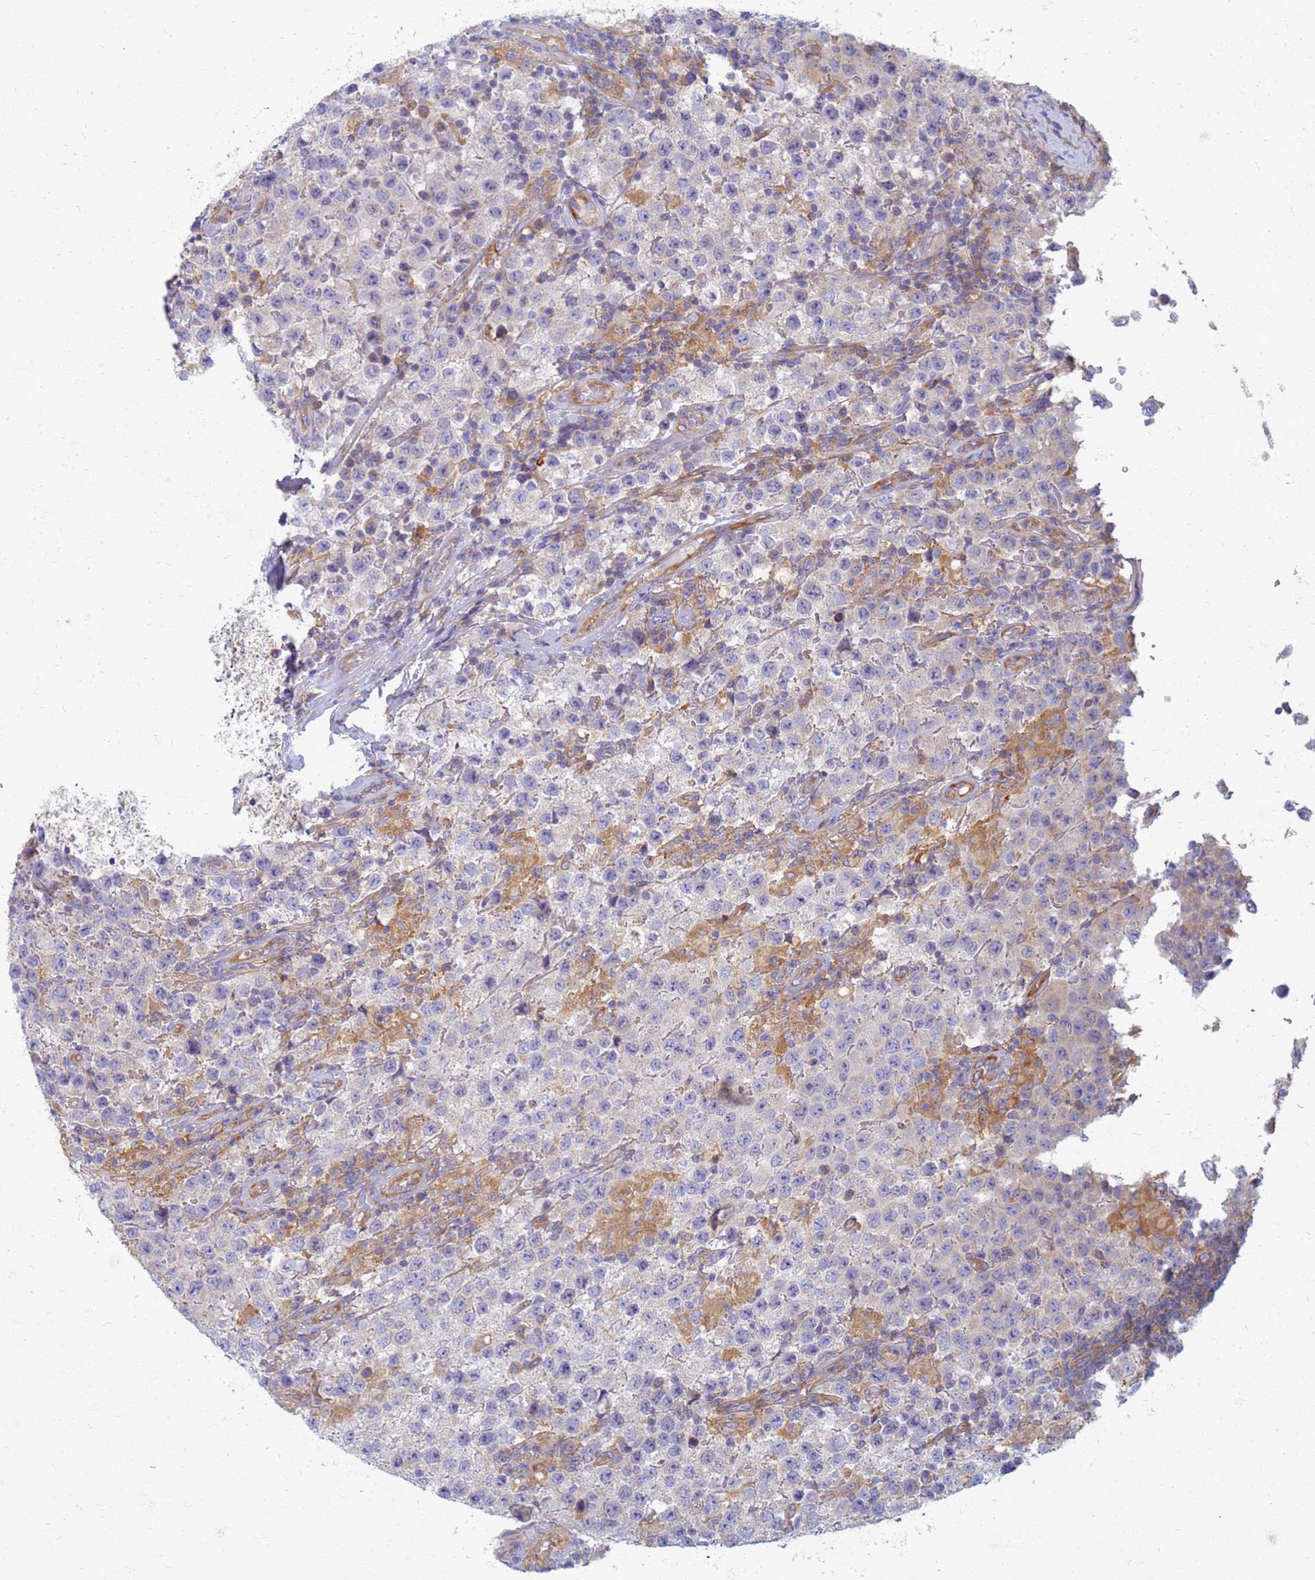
{"staining": {"intensity": "negative", "quantity": "none", "location": "none"}, "tissue": "testis cancer", "cell_type": "Tumor cells", "image_type": "cancer", "snomed": [{"axis": "morphology", "description": "Seminoma, NOS"}, {"axis": "morphology", "description": "Carcinoma, Embryonal, NOS"}, {"axis": "topography", "description": "Testis"}], "caption": "Human testis cancer (seminoma) stained for a protein using IHC displays no positivity in tumor cells.", "gene": "EEA1", "patient": {"sex": "male", "age": 41}}